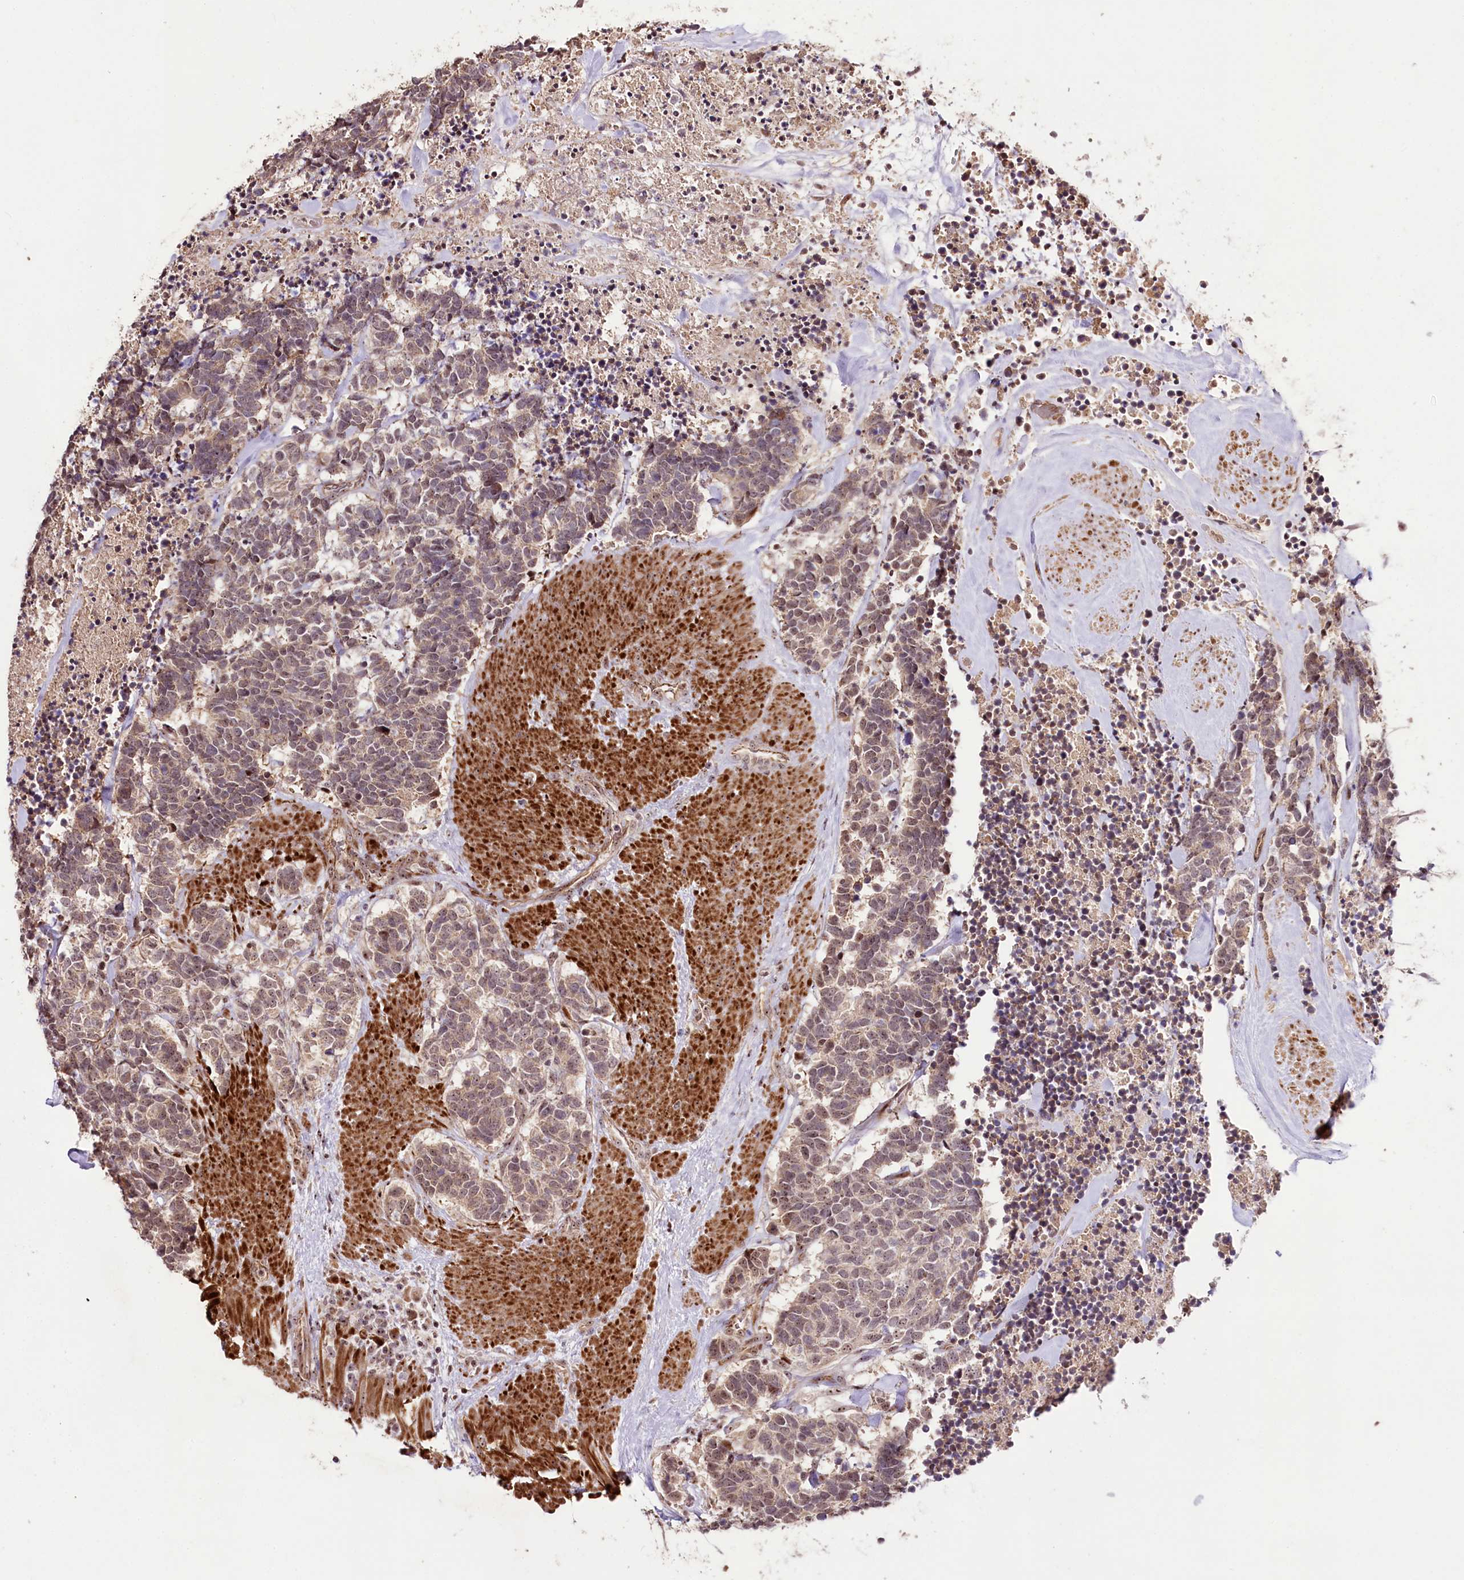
{"staining": {"intensity": "weak", "quantity": "25%-75%", "location": "cytoplasmic/membranous,nuclear"}, "tissue": "carcinoid", "cell_type": "Tumor cells", "image_type": "cancer", "snomed": [{"axis": "morphology", "description": "Carcinoma, NOS"}, {"axis": "morphology", "description": "Carcinoid, malignant, NOS"}, {"axis": "topography", "description": "Urinary bladder"}], "caption": "Carcinoid tissue demonstrates weak cytoplasmic/membranous and nuclear expression in approximately 25%-75% of tumor cells, visualized by immunohistochemistry.", "gene": "DMP1", "patient": {"sex": "male", "age": 57}}